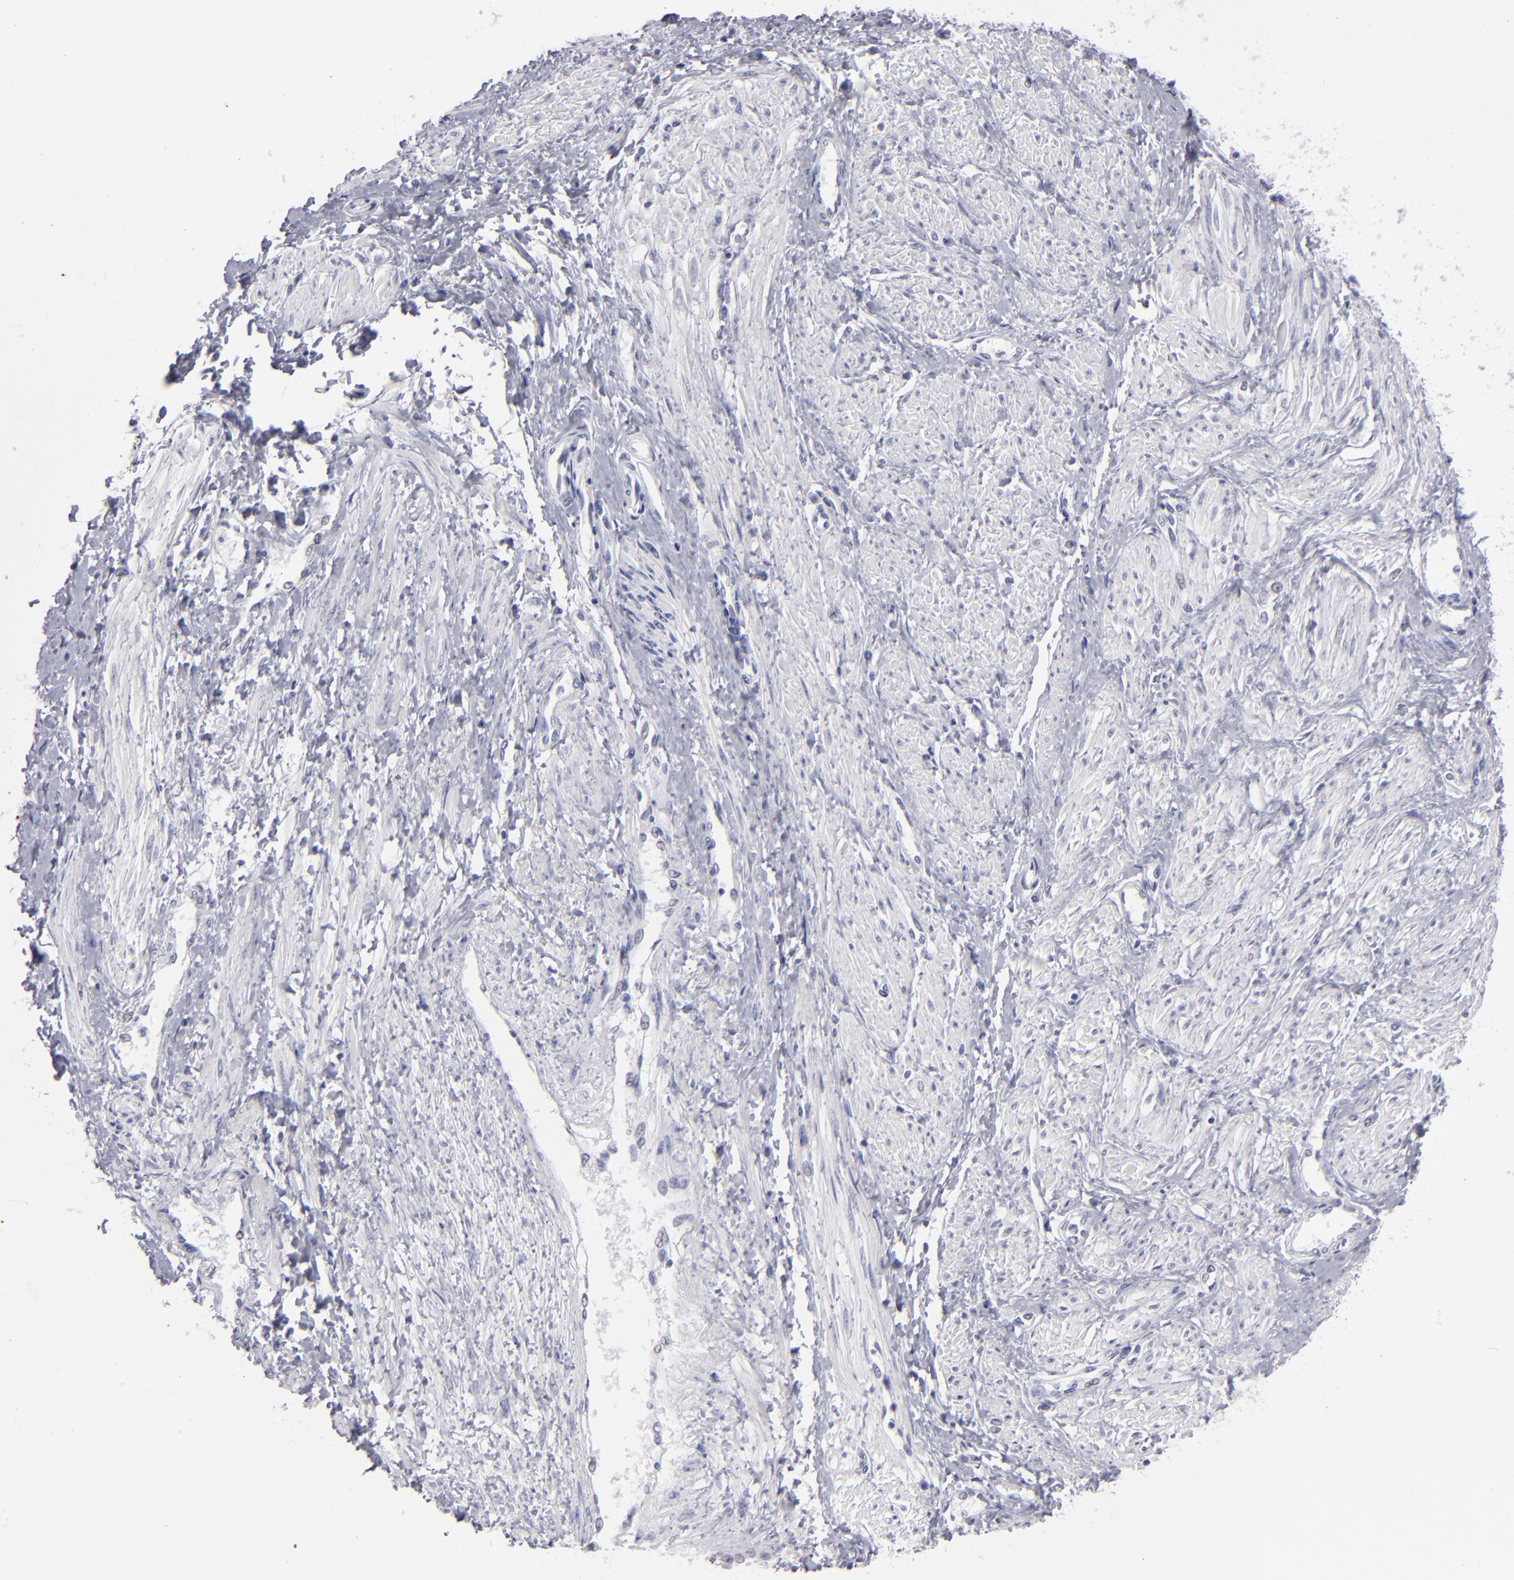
{"staining": {"intensity": "negative", "quantity": "none", "location": "none"}, "tissue": "smooth muscle", "cell_type": "Smooth muscle cells", "image_type": "normal", "snomed": [{"axis": "morphology", "description": "Normal tissue, NOS"}, {"axis": "topography", "description": "Smooth muscle"}, {"axis": "topography", "description": "Uterus"}], "caption": "Human smooth muscle stained for a protein using immunohistochemistry (IHC) demonstrates no staining in smooth muscle cells.", "gene": "ALDOB", "patient": {"sex": "female", "age": 39}}